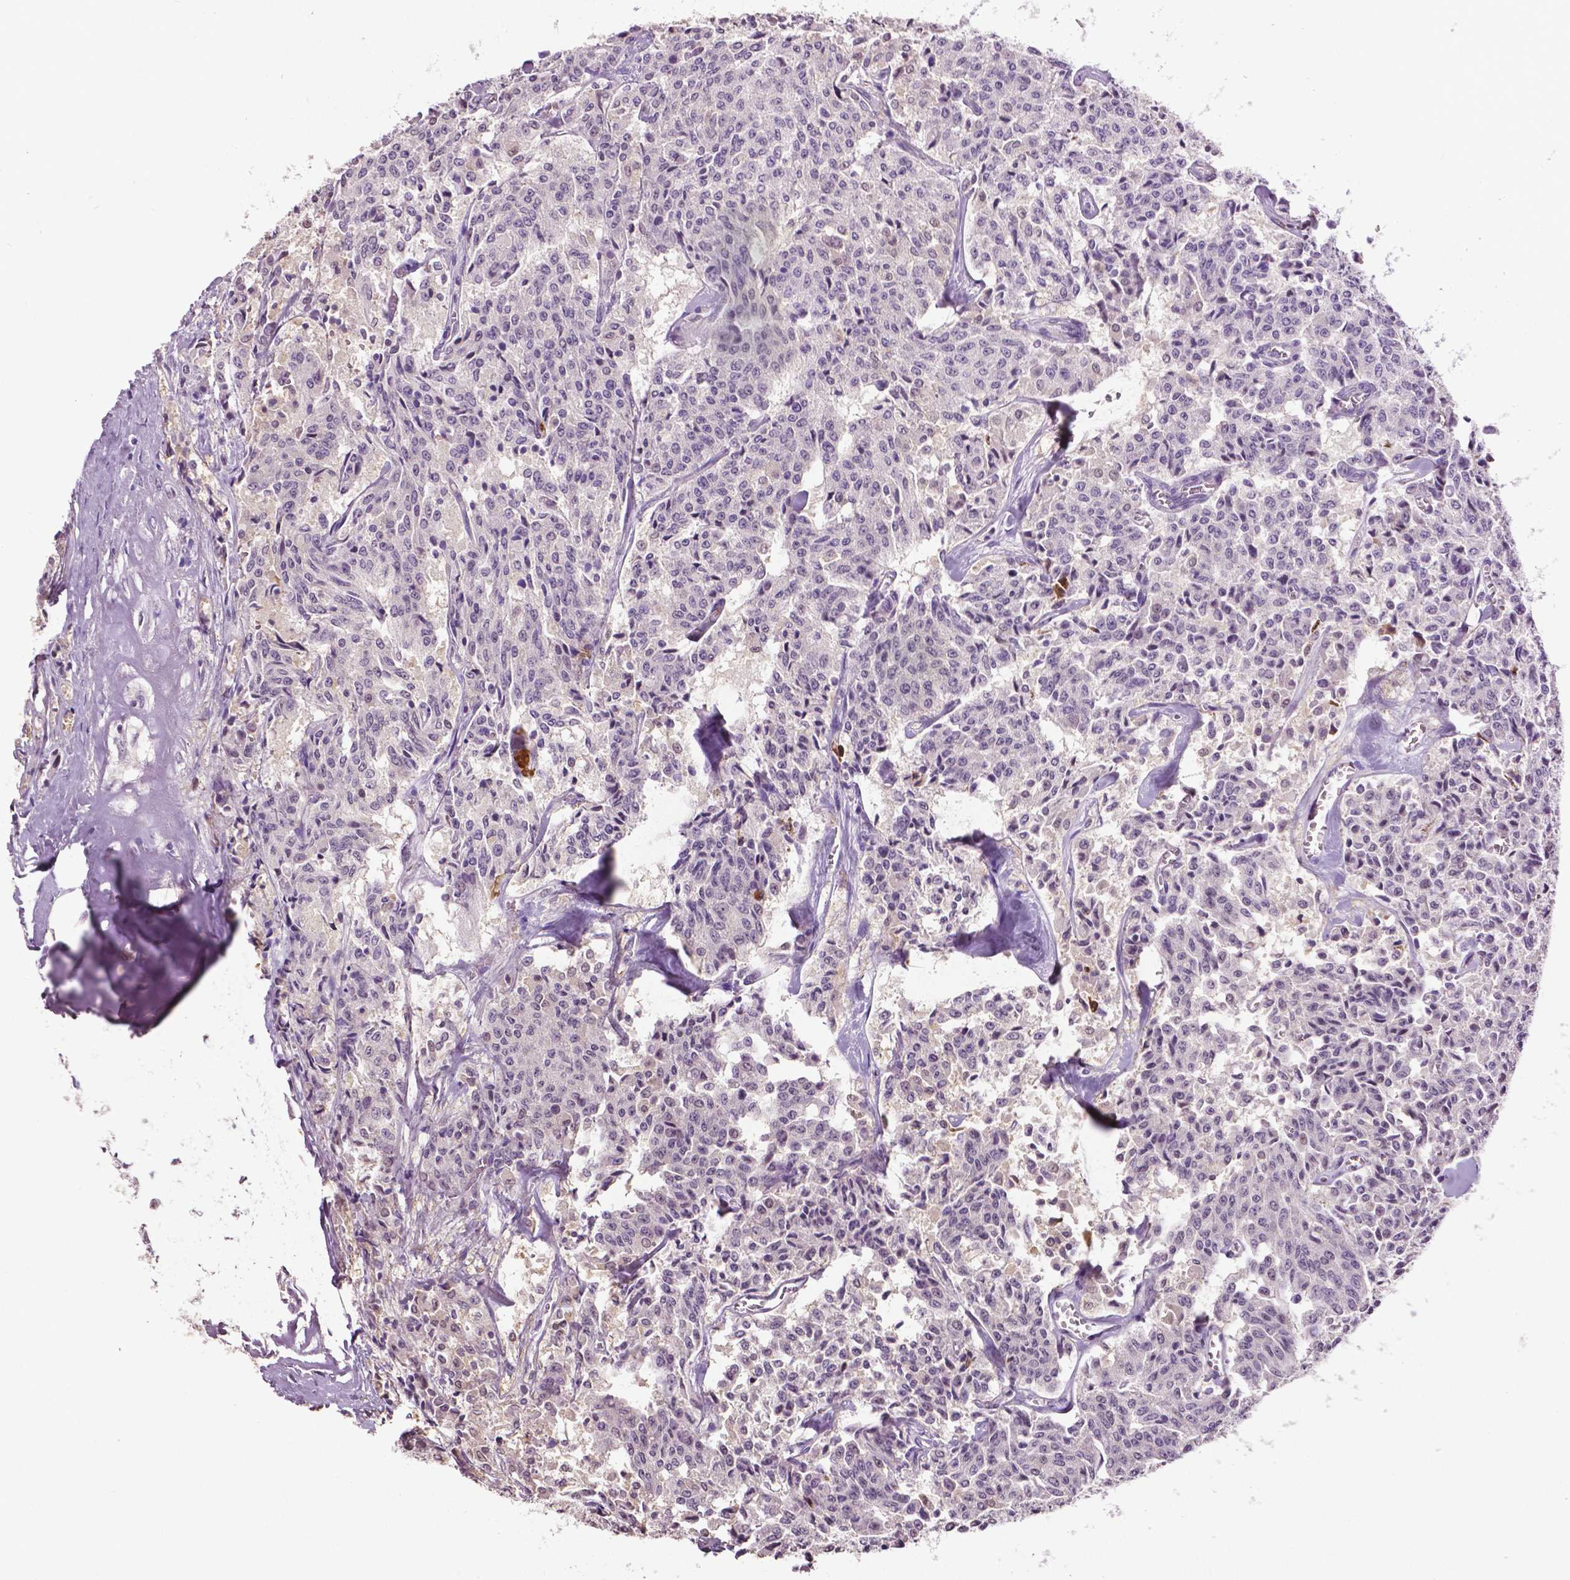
{"staining": {"intensity": "weak", "quantity": "<25%", "location": "nuclear"}, "tissue": "carcinoid", "cell_type": "Tumor cells", "image_type": "cancer", "snomed": [{"axis": "morphology", "description": "Carcinoid, malignant, NOS"}, {"axis": "topography", "description": "Lung"}], "caption": "Immunohistochemistry histopathology image of neoplastic tissue: human carcinoid stained with DAB (3,3'-diaminobenzidine) demonstrates no significant protein expression in tumor cells.", "gene": "PTPN5", "patient": {"sex": "male", "age": 71}}